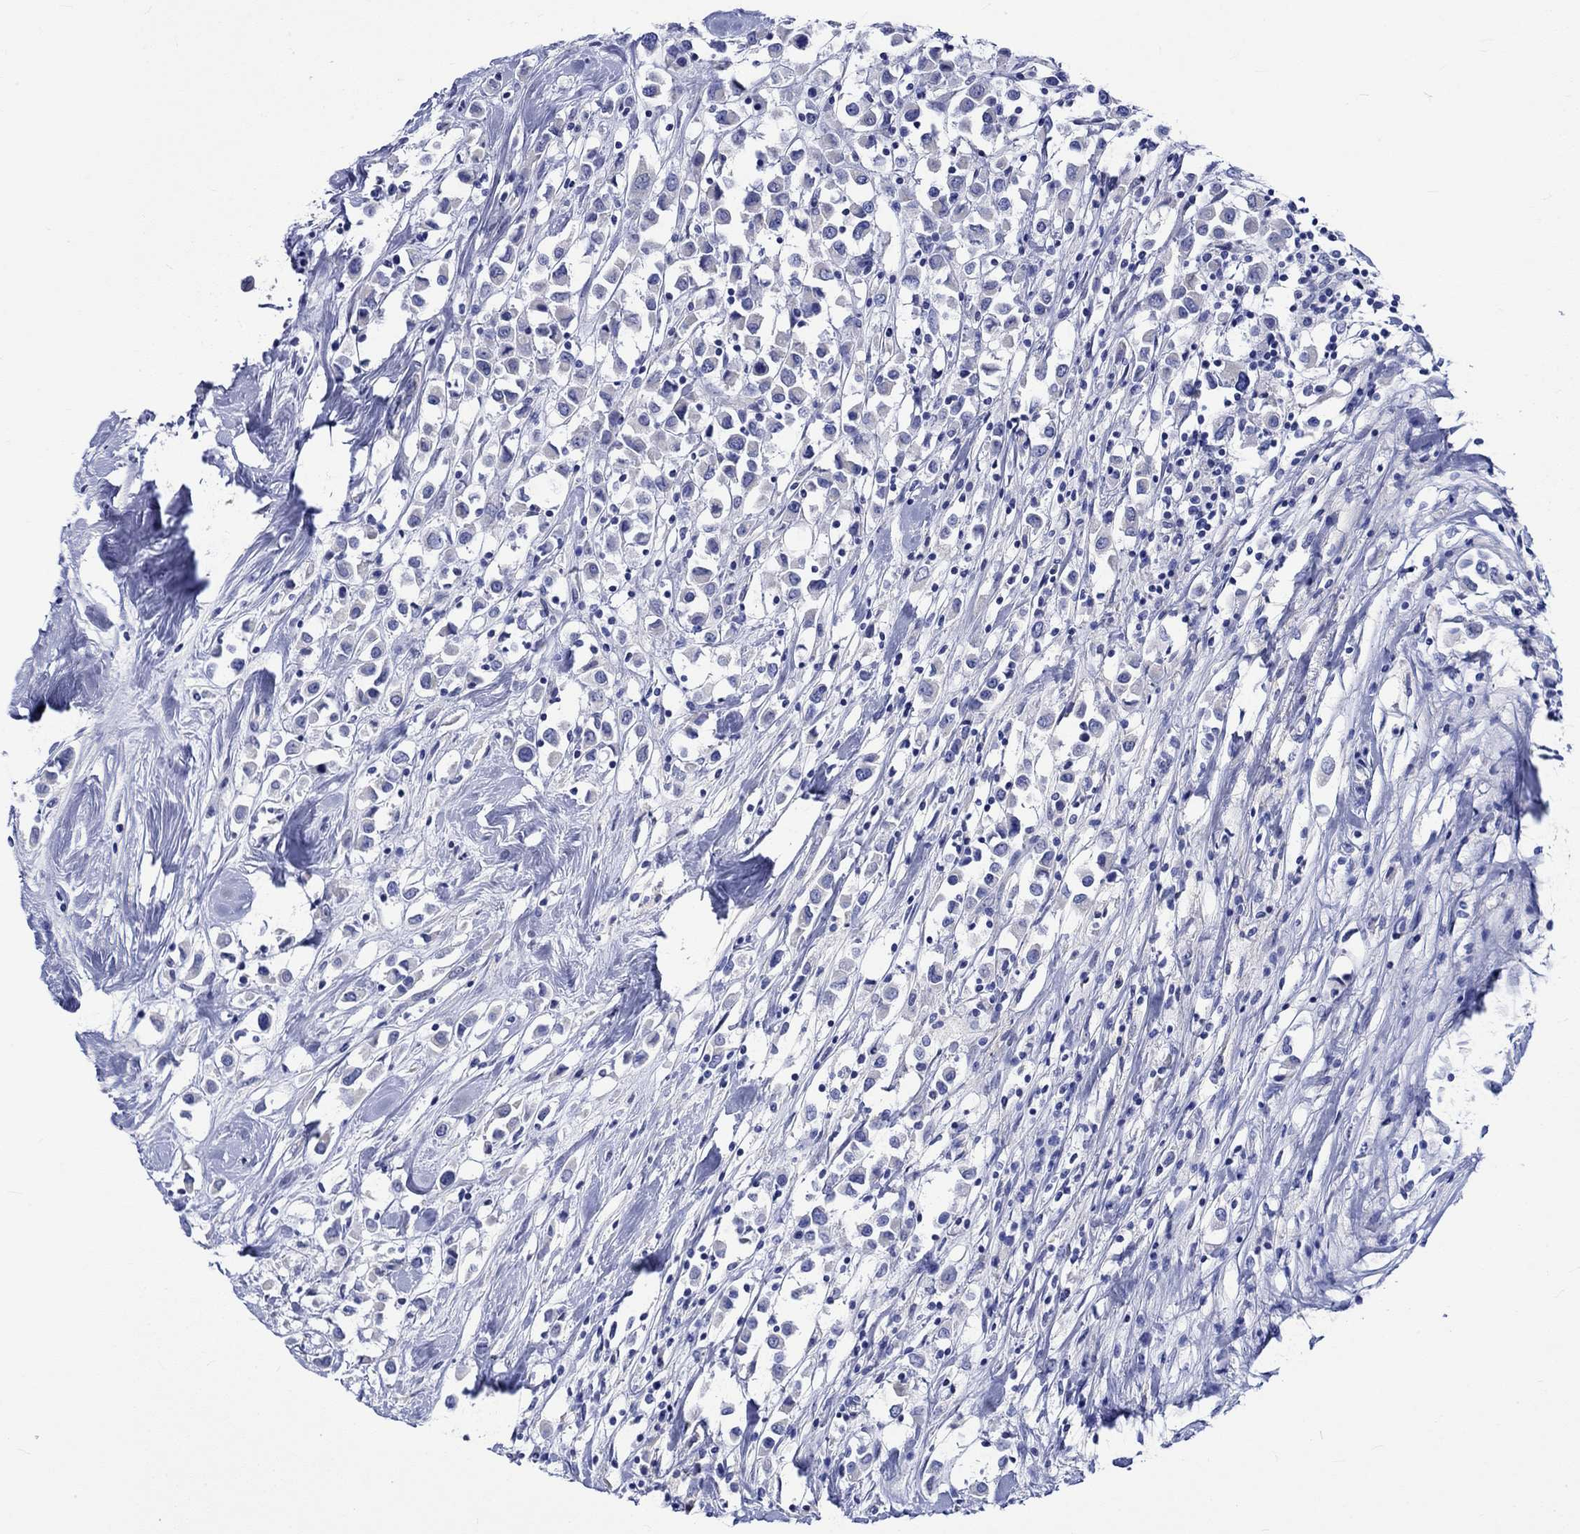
{"staining": {"intensity": "negative", "quantity": "none", "location": "none"}, "tissue": "breast cancer", "cell_type": "Tumor cells", "image_type": "cancer", "snomed": [{"axis": "morphology", "description": "Duct carcinoma"}, {"axis": "topography", "description": "Breast"}], "caption": "Protein analysis of breast cancer reveals no significant positivity in tumor cells. (DAB (3,3'-diaminobenzidine) IHC with hematoxylin counter stain).", "gene": "HARBI1", "patient": {"sex": "female", "age": 61}}